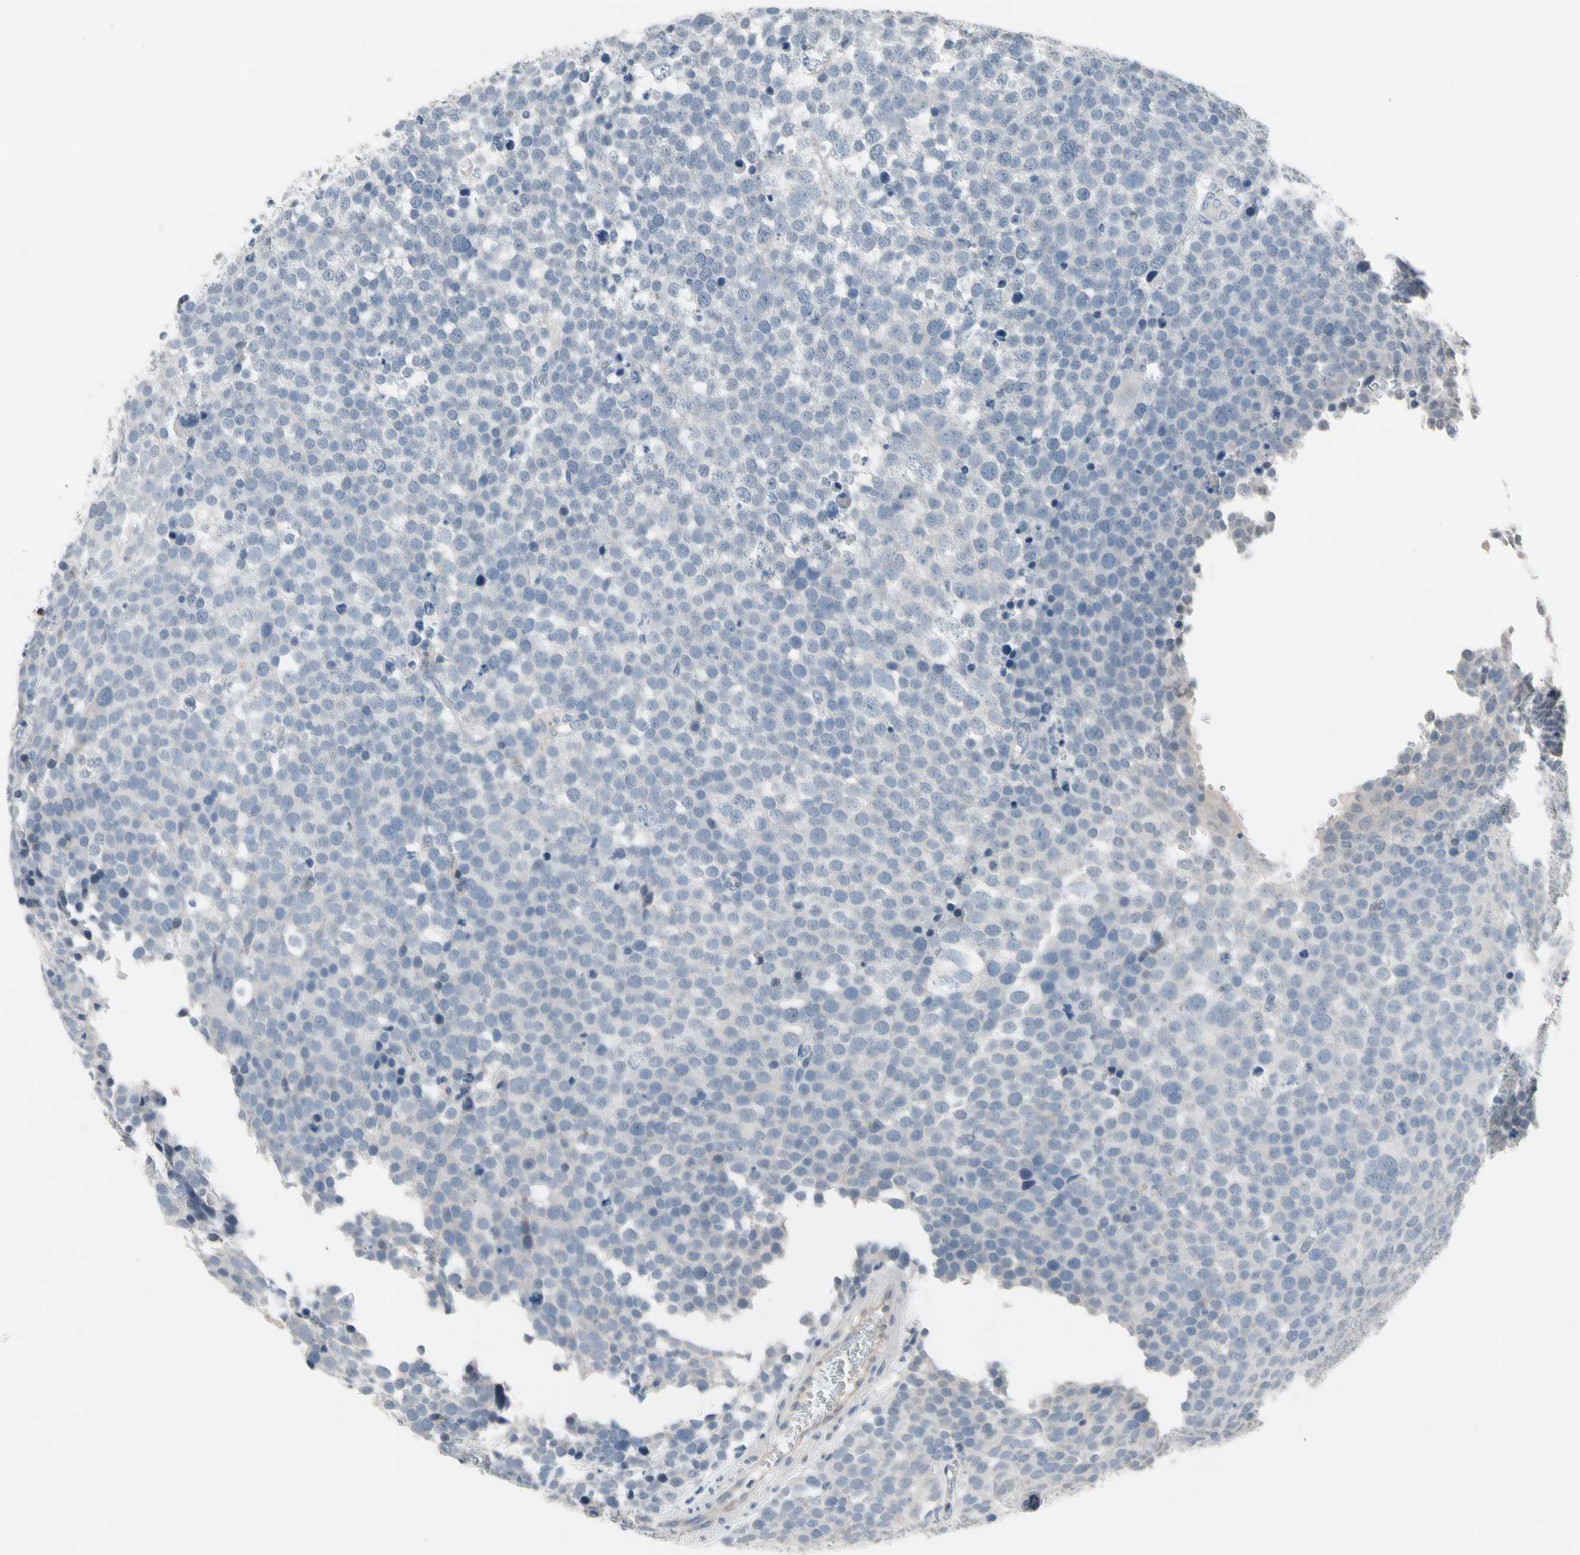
{"staining": {"intensity": "negative", "quantity": "none", "location": "none"}, "tissue": "testis cancer", "cell_type": "Tumor cells", "image_type": "cancer", "snomed": [{"axis": "morphology", "description": "Seminoma, NOS"}, {"axis": "topography", "description": "Testis"}], "caption": "Seminoma (testis) stained for a protein using immunohistochemistry (IHC) exhibits no positivity tumor cells.", "gene": "SV2A", "patient": {"sex": "male", "age": 71}}